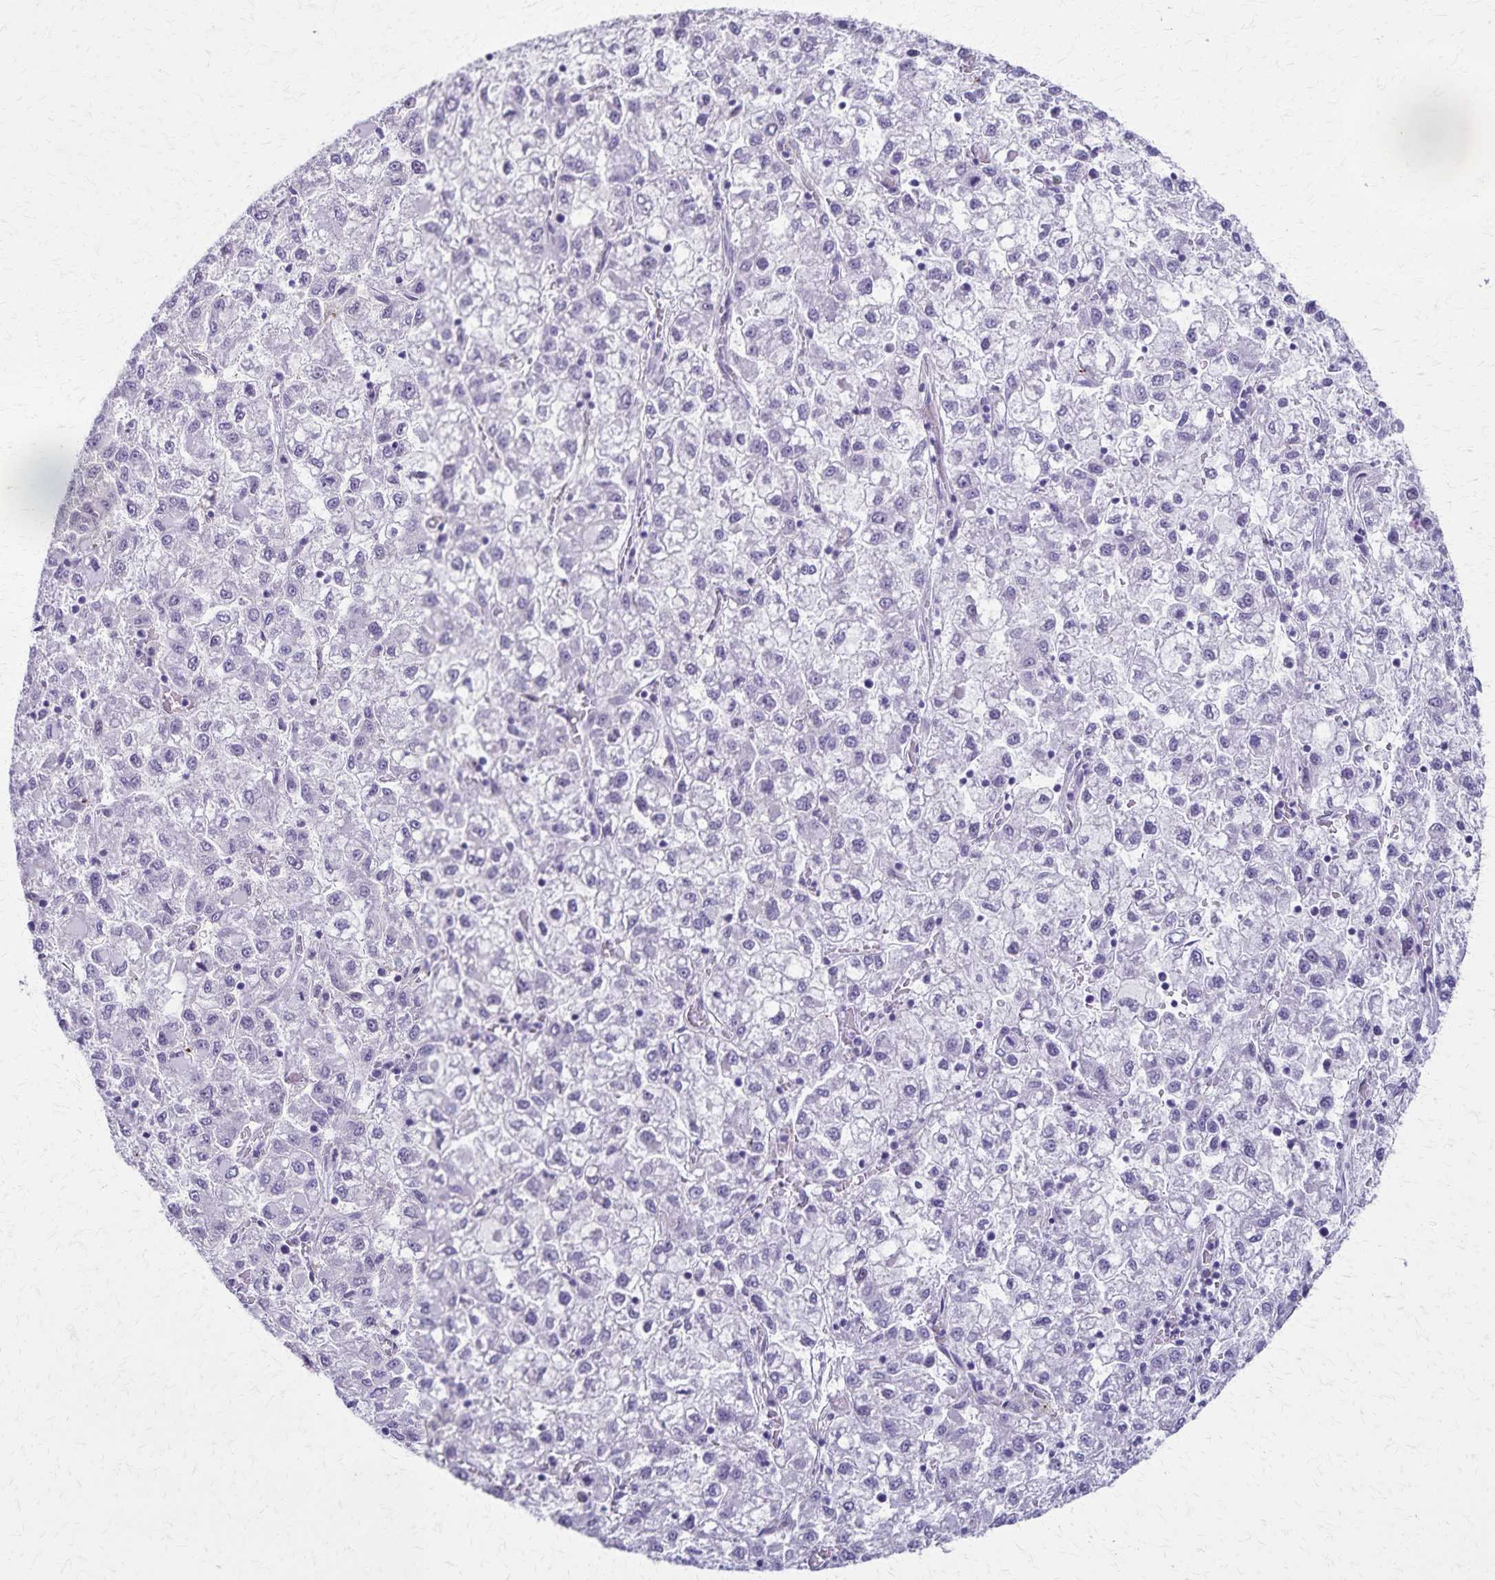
{"staining": {"intensity": "negative", "quantity": "none", "location": "none"}, "tissue": "liver cancer", "cell_type": "Tumor cells", "image_type": "cancer", "snomed": [{"axis": "morphology", "description": "Carcinoma, Hepatocellular, NOS"}, {"axis": "topography", "description": "Liver"}], "caption": "Liver cancer was stained to show a protein in brown. There is no significant positivity in tumor cells. (Immunohistochemistry (ihc), brightfield microscopy, high magnification).", "gene": "TMEM60", "patient": {"sex": "male", "age": 40}}